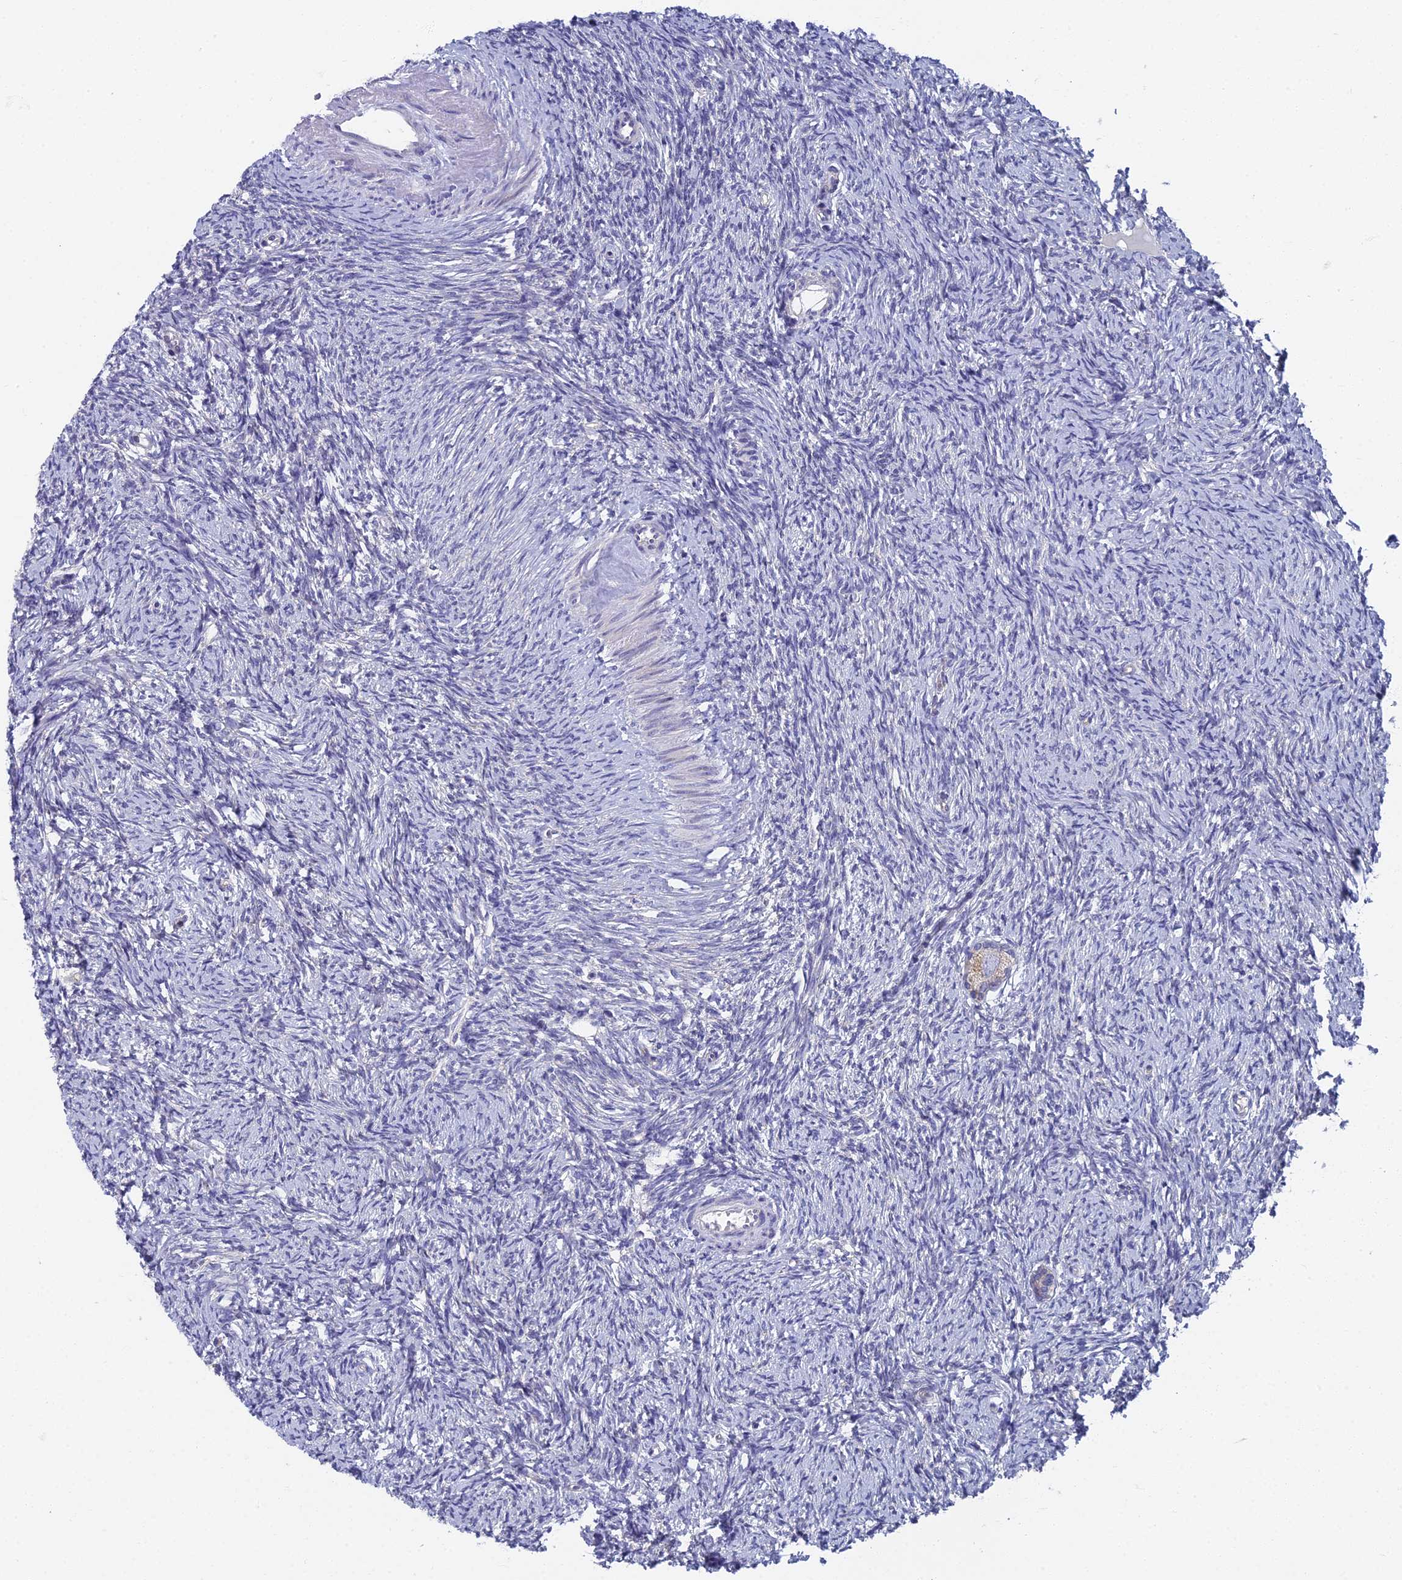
{"staining": {"intensity": "weak", "quantity": "<25%", "location": "cytoplasmic/membranous"}, "tissue": "ovary", "cell_type": "Follicle cells", "image_type": "normal", "snomed": [{"axis": "morphology", "description": "Normal tissue, NOS"}, {"axis": "morphology", "description": "Cyst, NOS"}, {"axis": "topography", "description": "Ovary"}], "caption": "High magnification brightfield microscopy of normal ovary stained with DAB (brown) and counterstained with hematoxylin (blue): follicle cells show no significant staining.", "gene": "SPIN4", "patient": {"sex": "female", "age": 33}}